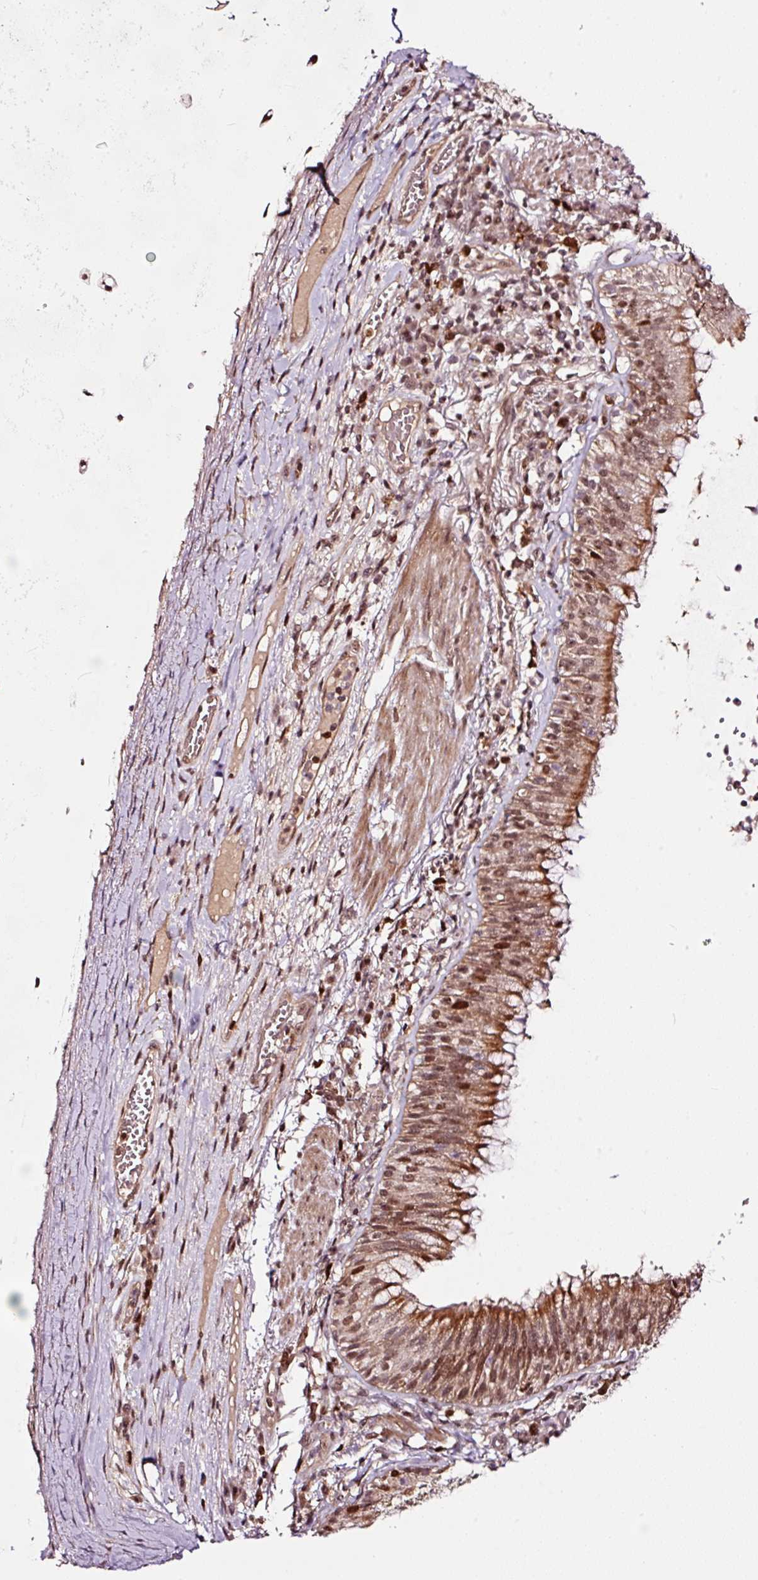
{"staining": {"intensity": "moderate", "quantity": ">75%", "location": "cytoplasmic/membranous,nuclear"}, "tissue": "bronchus", "cell_type": "Respiratory epithelial cells", "image_type": "normal", "snomed": [{"axis": "morphology", "description": "Normal tissue, NOS"}, {"axis": "topography", "description": "Cartilage tissue"}, {"axis": "topography", "description": "Bronchus"}], "caption": "A brown stain shows moderate cytoplasmic/membranous,nuclear positivity of a protein in respiratory epithelial cells of benign human bronchus. (brown staining indicates protein expression, while blue staining denotes nuclei).", "gene": "RFC4", "patient": {"sex": "male", "age": 56}}